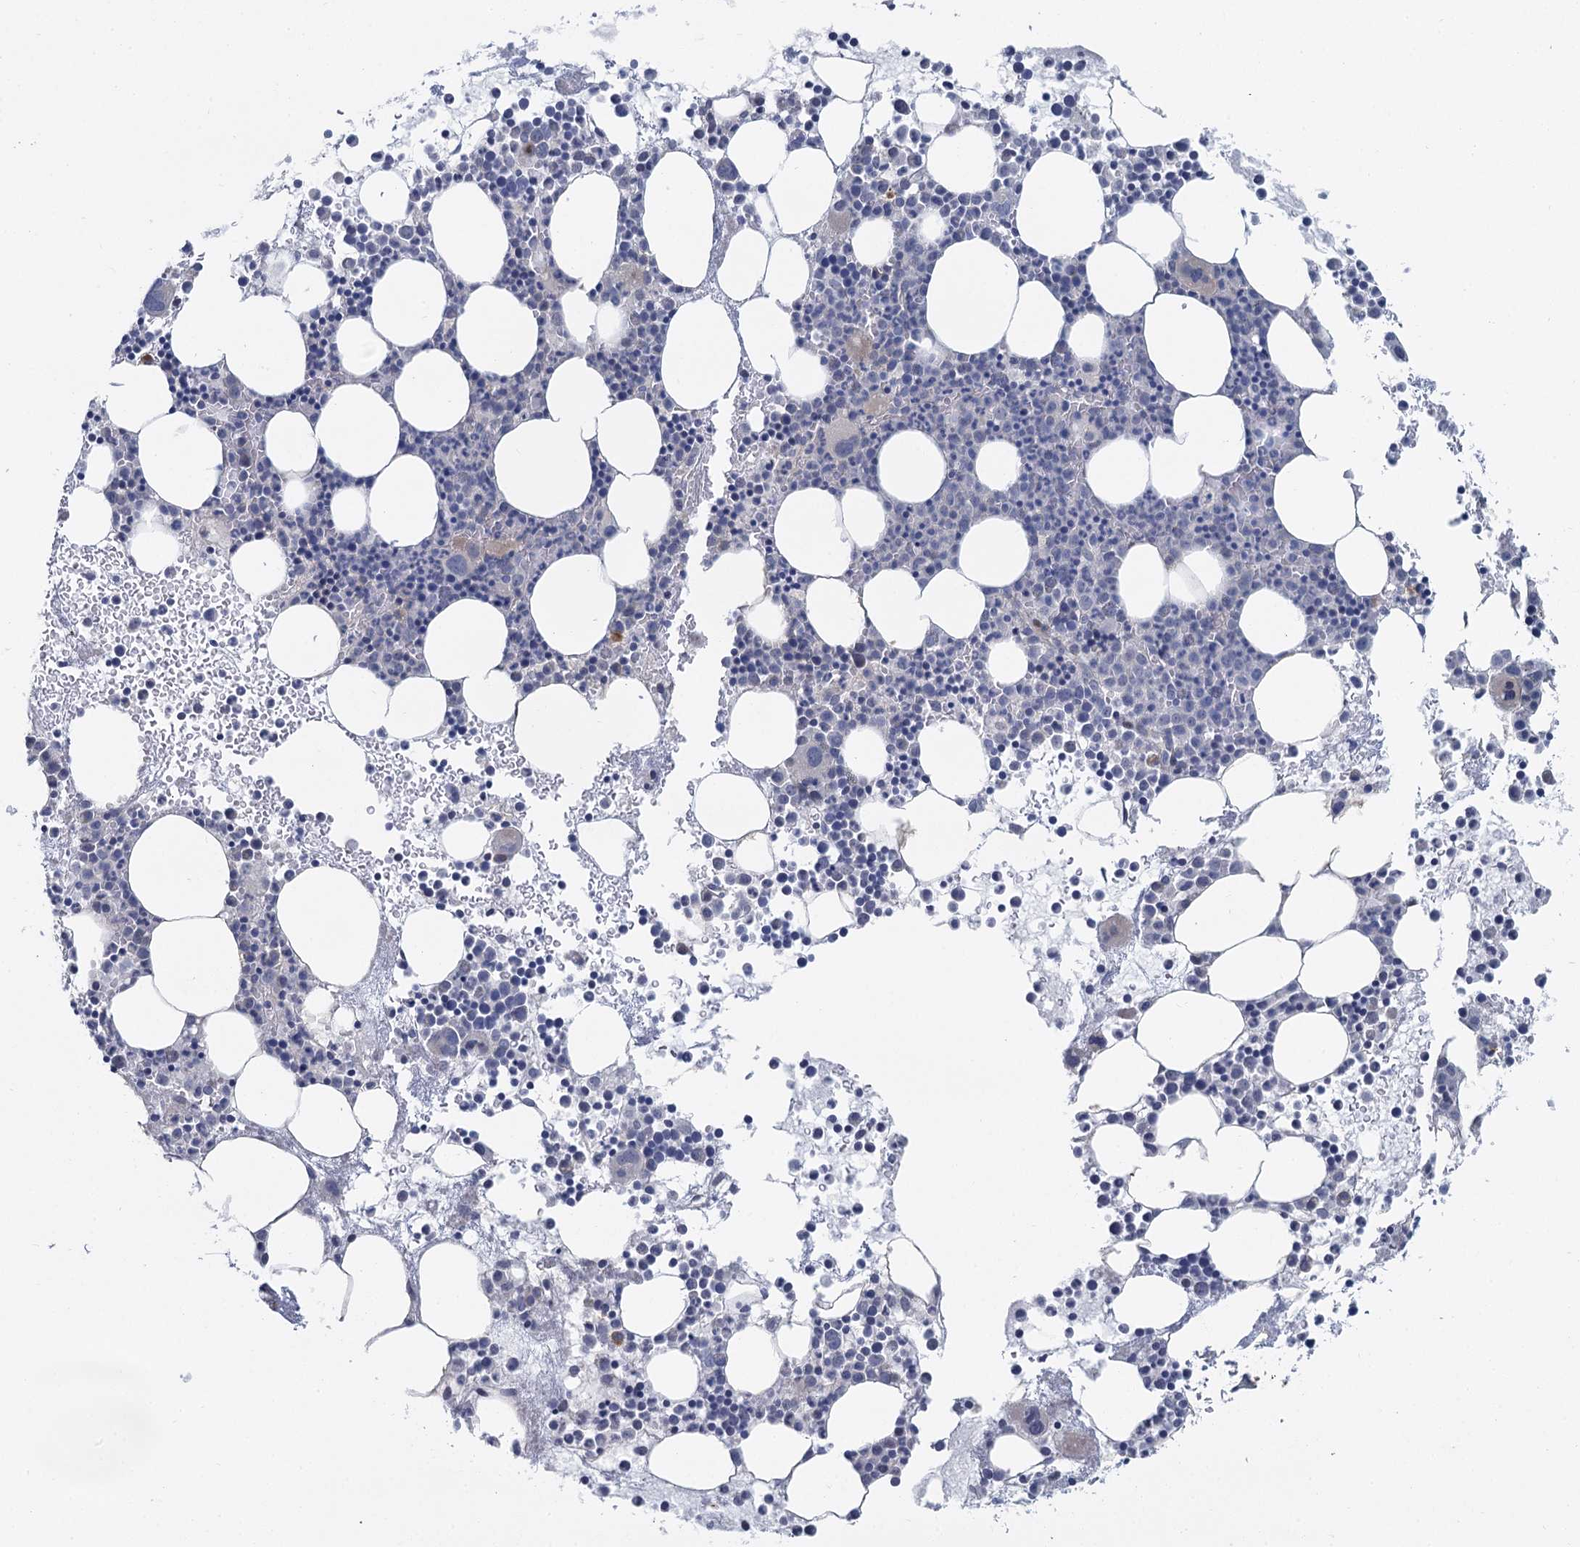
{"staining": {"intensity": "weak", "quantity": "<25%", "location": "cytoplasmic/membranous"}, "tissue": "bone marrow", "cell_type": "Hematopoietic cells", "image_type": "normal", "snomed": [{"axis": "morphology", "description": "Normal tissue, NOS"}, {"axis": "topography", "description": "Bone marrow"}], "caption": "An IHC micrograph of normal bone marrow is shown. There is no staining in hematopoietic cells of bone marrow.", "gene": "ACRBP", "patient": {"sex": "female", "age": 76}}